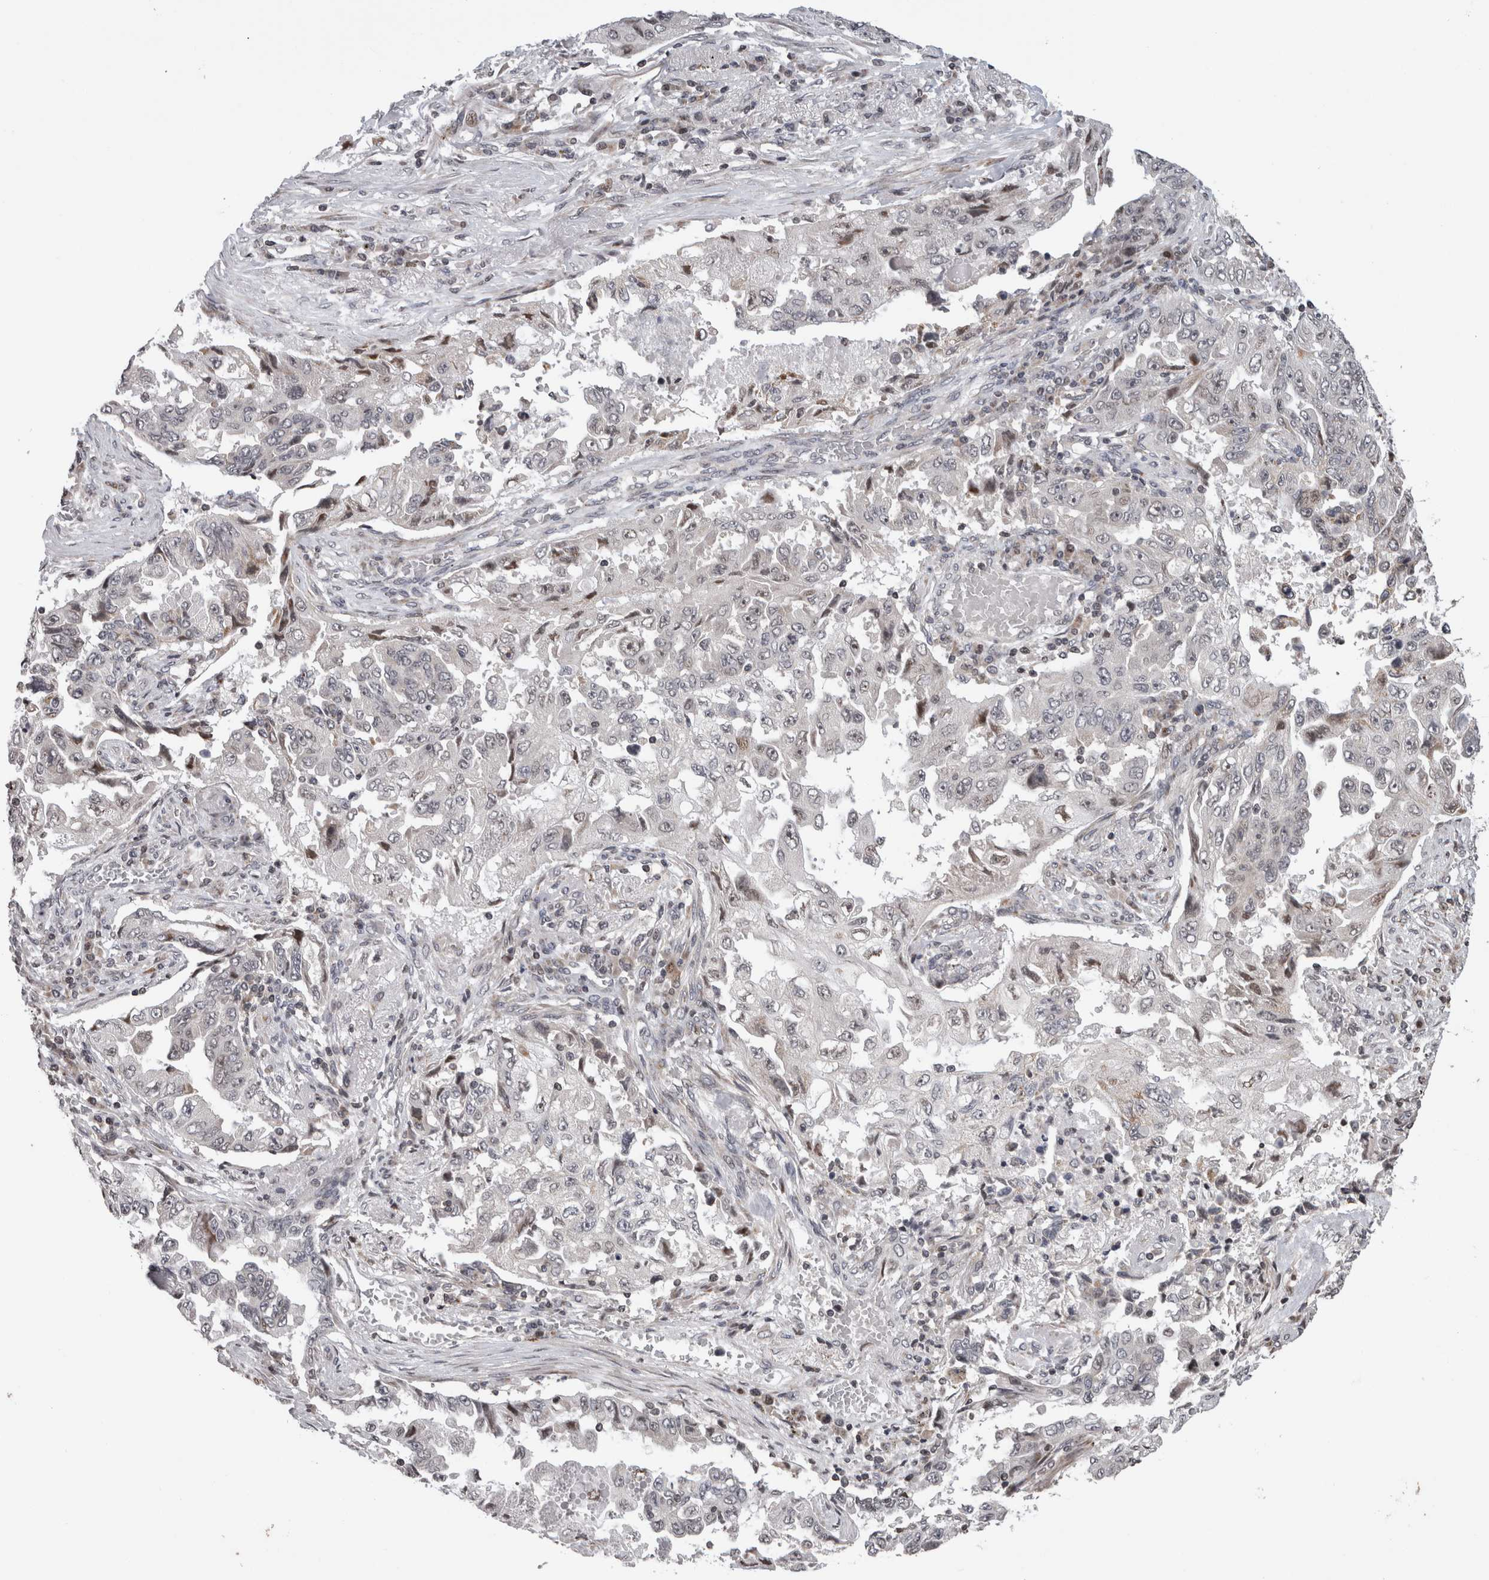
{"staining": {"intensity": "negative", "quantity": "none", "location": "none"}, "tissue": "lung cancer", "cell_type": "Tumor cells", "image_type": "cancer", "snomed": [{"axis": "morphology", "description": "Adenocarcinoma, NOS"}, {"axis": "topography", "description": "Lung"}], "caption": "DAB immunohistochemical staining of lung cancer displays no significant staining in tumor cells.", "gene": "ZBTB11", "patient": {"sex": "female", "age": 51}}